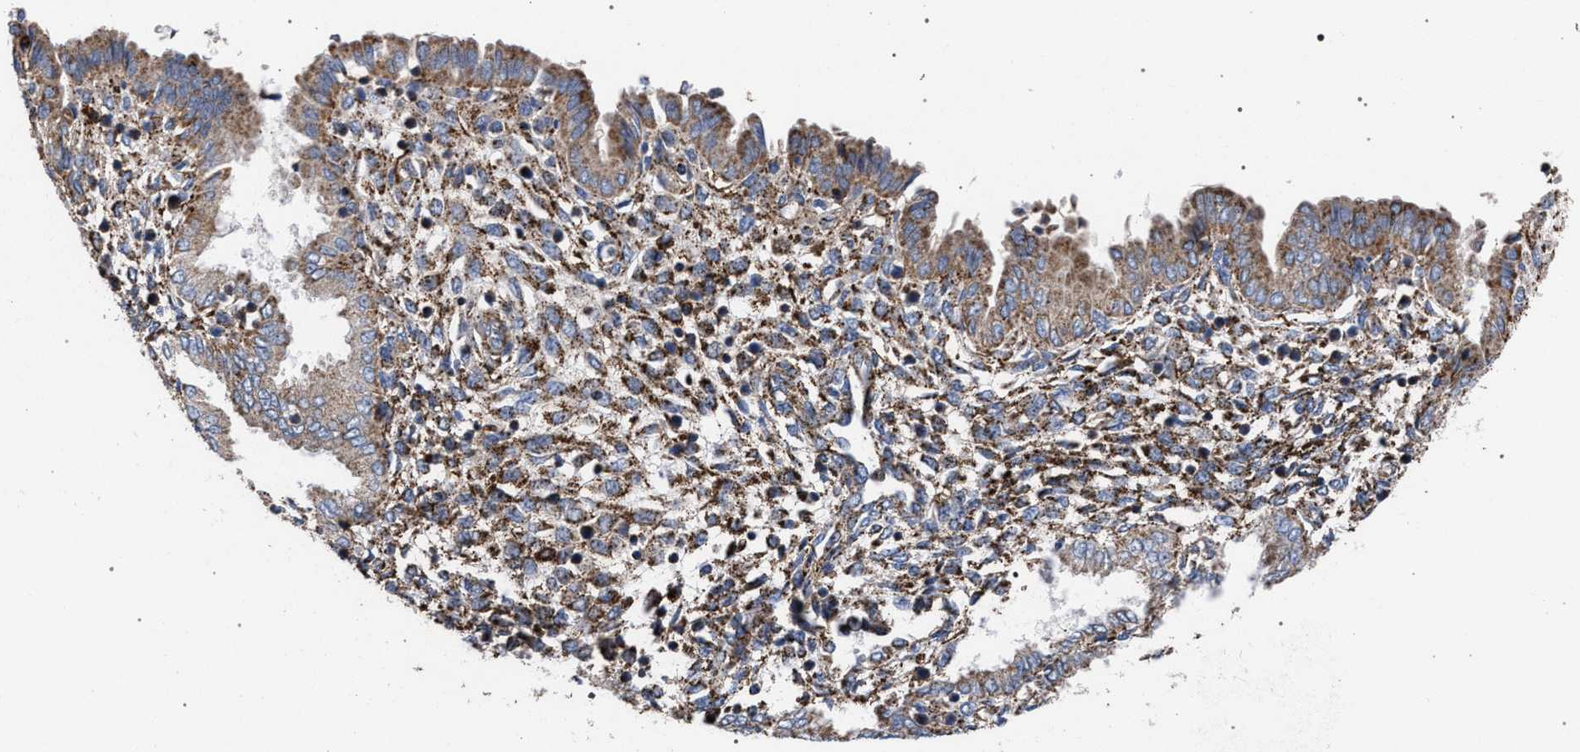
{"staining": {"intensity": "moderate", "quantity": ">75%", "location": "cytoplasmic/membranous"}, "tissue": "endometrium", "cell_type": "Cells in endometrial stroma", "image_type": "normal", "snomed": [{"axis": "morphology", "description": "Normal tissue, NOS"}, {"axis": "topography", "description": "Endometrium"}], "caption": "Moderate cytoplasmic/membranous protein expression is seen in about >75% of cells in endometrial stroma in endometrium.", "gene": "PPT1", "patient": {"sex": "female", "age": 33}}